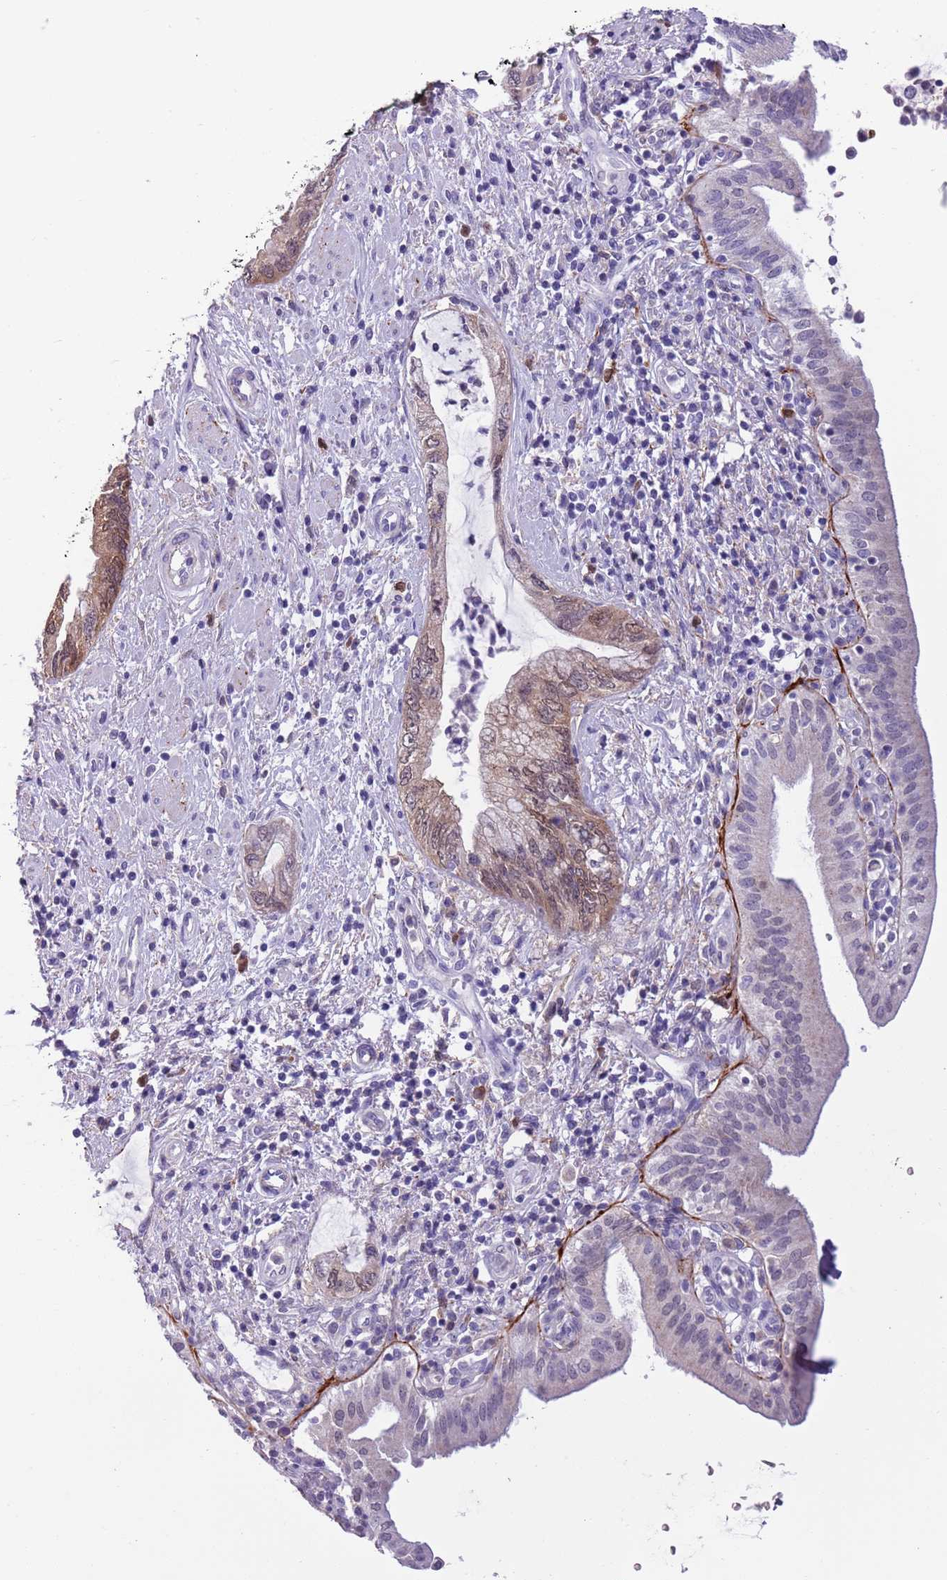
{"staining": {"intensity": "moderate", "quantity": "<25%", "location": "cytoplasmic/membranous,nuclear"}, "tissue": "pancreatic cancer", "cell_type": "Tumor cells", "image_type": "cancer", "snomed": [{"axis": "morphology", "description": "Adenocarcinoma, NOS"}, {"axis": "topography", "description": "Pancreas"}], "caption": "Pancreatic cancer was stained to show a protein in brown. There is low levels of moderate cytoplasmic/membranous and nuclear expression in about <25% of tumor cells.", "gene": "PFKFB2", "patient": {"sex": "female", "age": 73}}